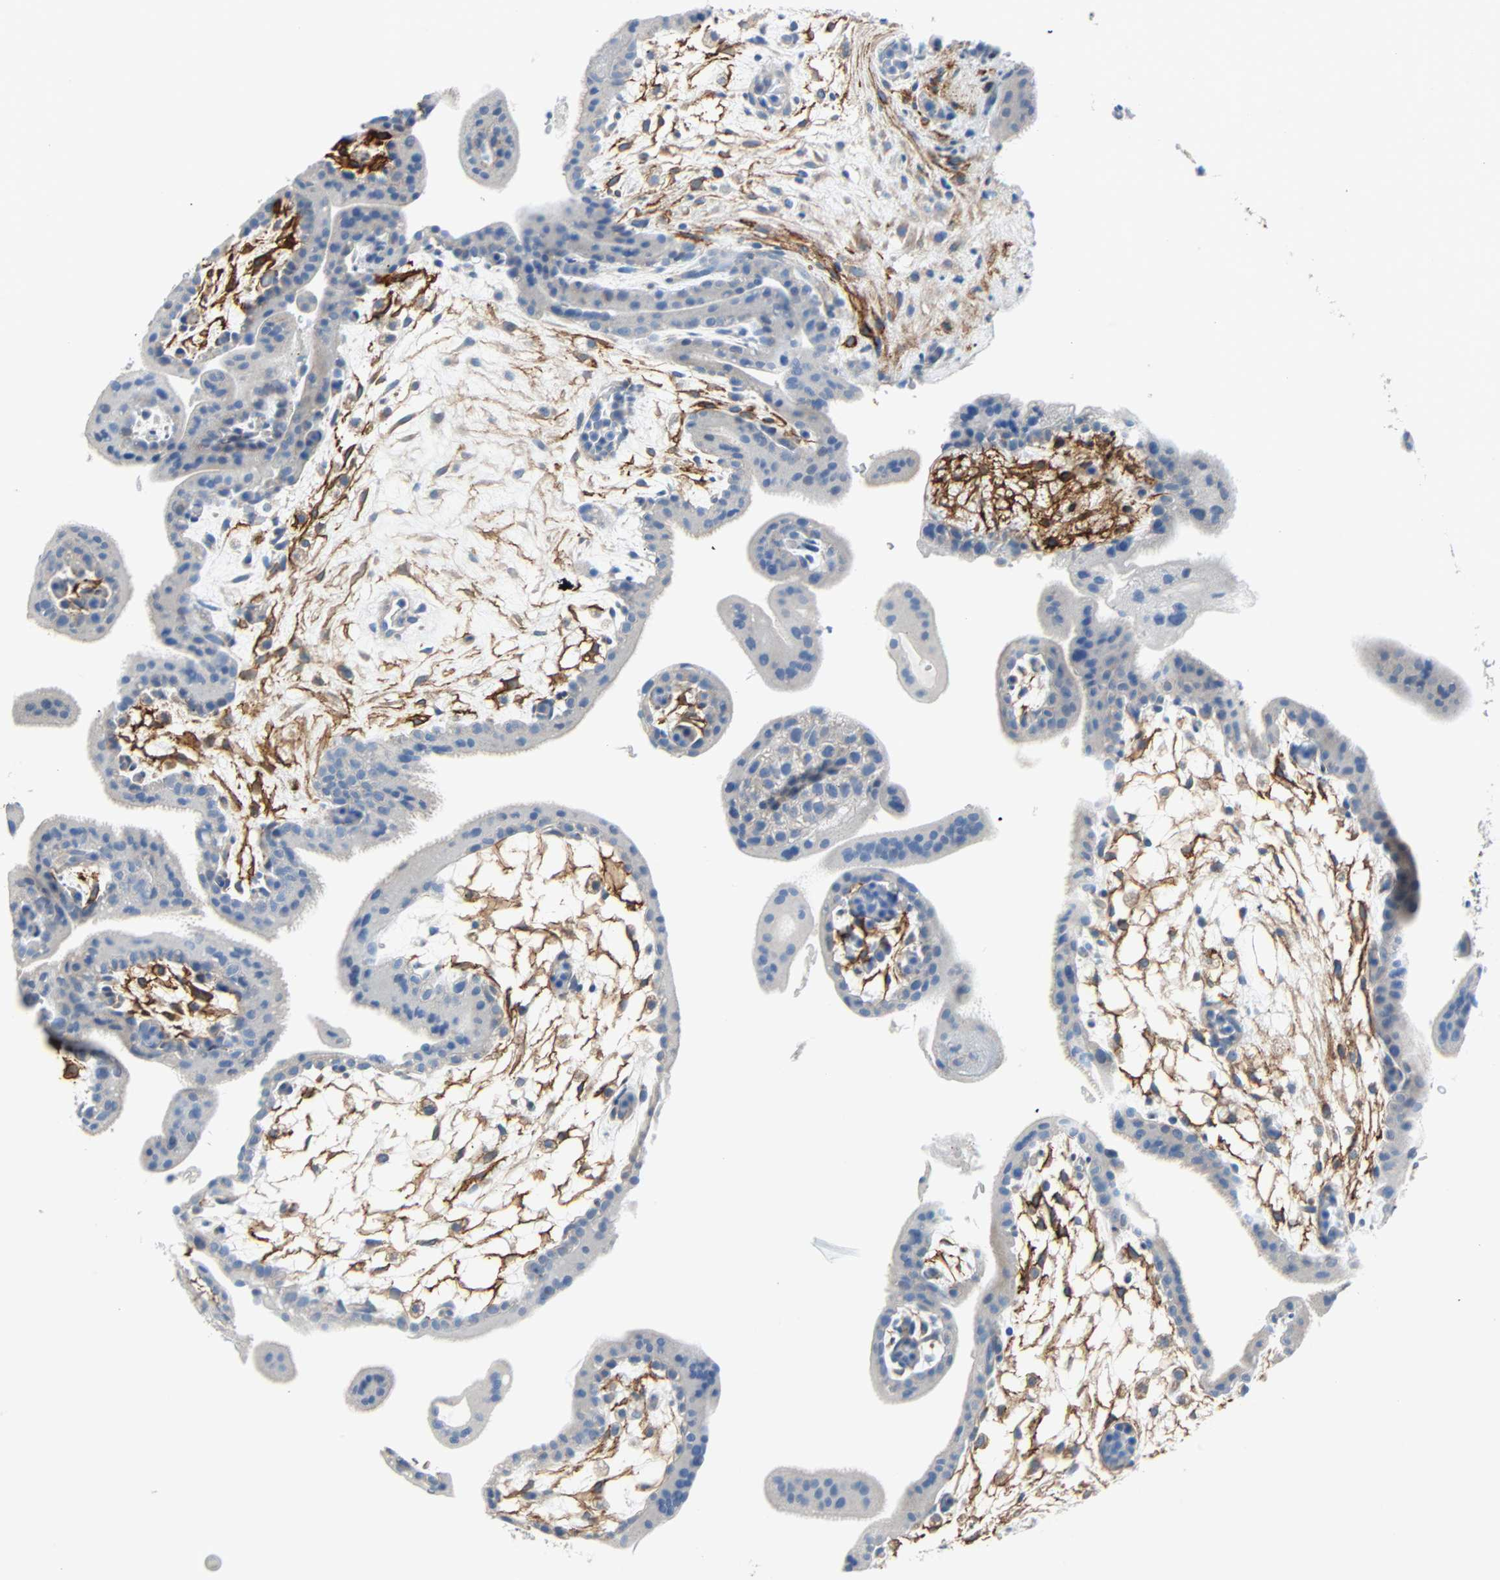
{"staining": {"intensity": "weak", "quantity": "<25%", "location": "cytoplasmic/membranous"}, "tissue": "placenta", "cell_type": "Decidual cells", "image_type": "normal", "snomed": [{"axis": "morphology", "description": "Normal tissue, NOS"}, {"axis": "topography", "description": "Placenta"}], "caption": "Decidual cells are negative for protein expression in benign human placenta. (IHC, brightfield microscopy, high magnification).", "gene": "PDPN", "patient": {"sex": "female", "age": 35}}